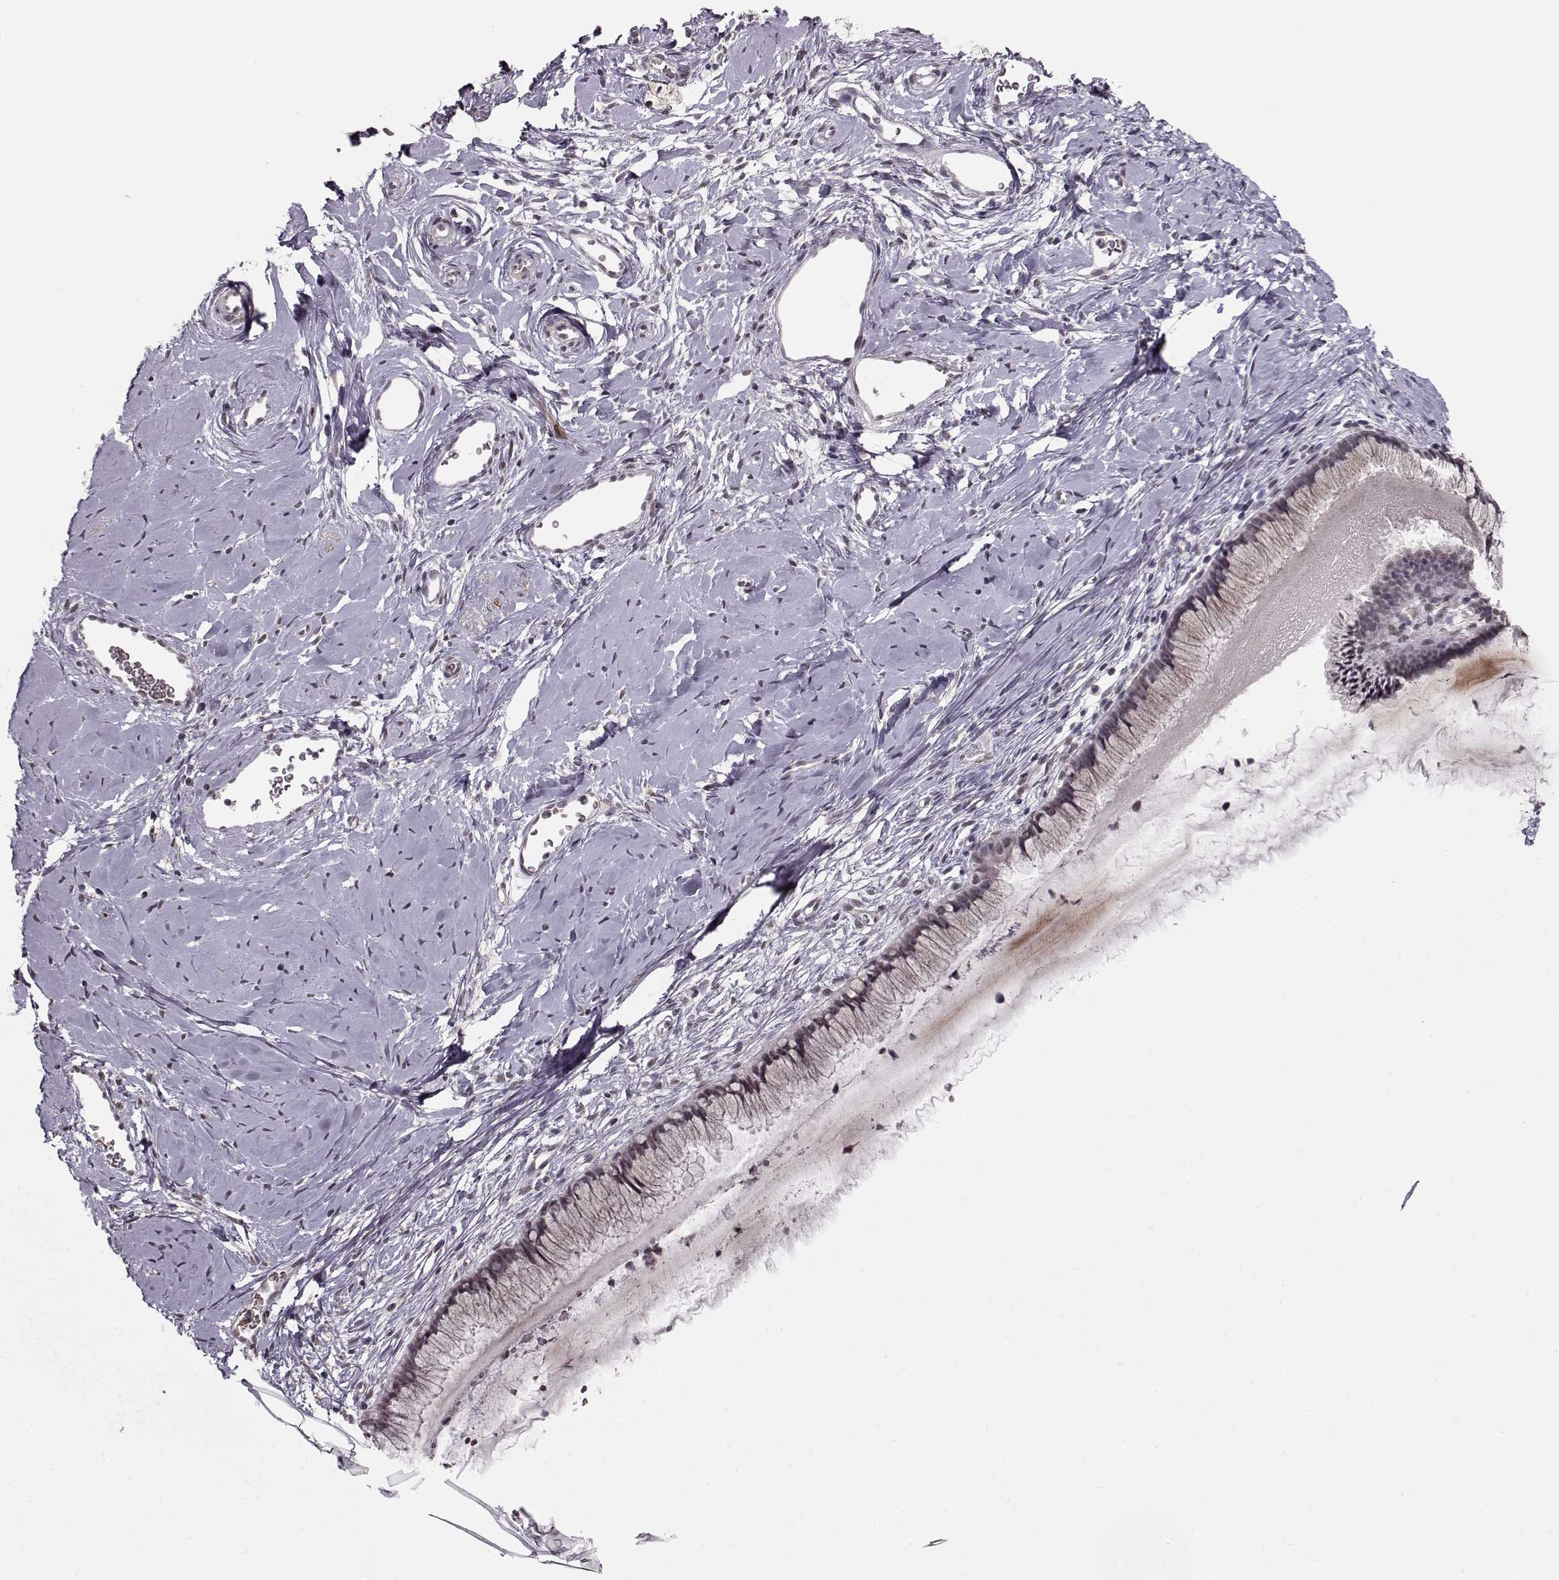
{"staining": {"intensity": "negative", "quantity": "none", "location": "none"}, "tissue": "cervix", "cell_type": "Glandular cells", "image_type": "normal", "snomed": [{"axis": "morphology", "description": "Normal tissue, NOS"}, {"axis": "topography", "description": "Cervix"}], "caption": "IHC of benign human cervix shows no expression in glandular cells.", "gene": "PCP4", "patient": {"sex": "female", "age": 40}}